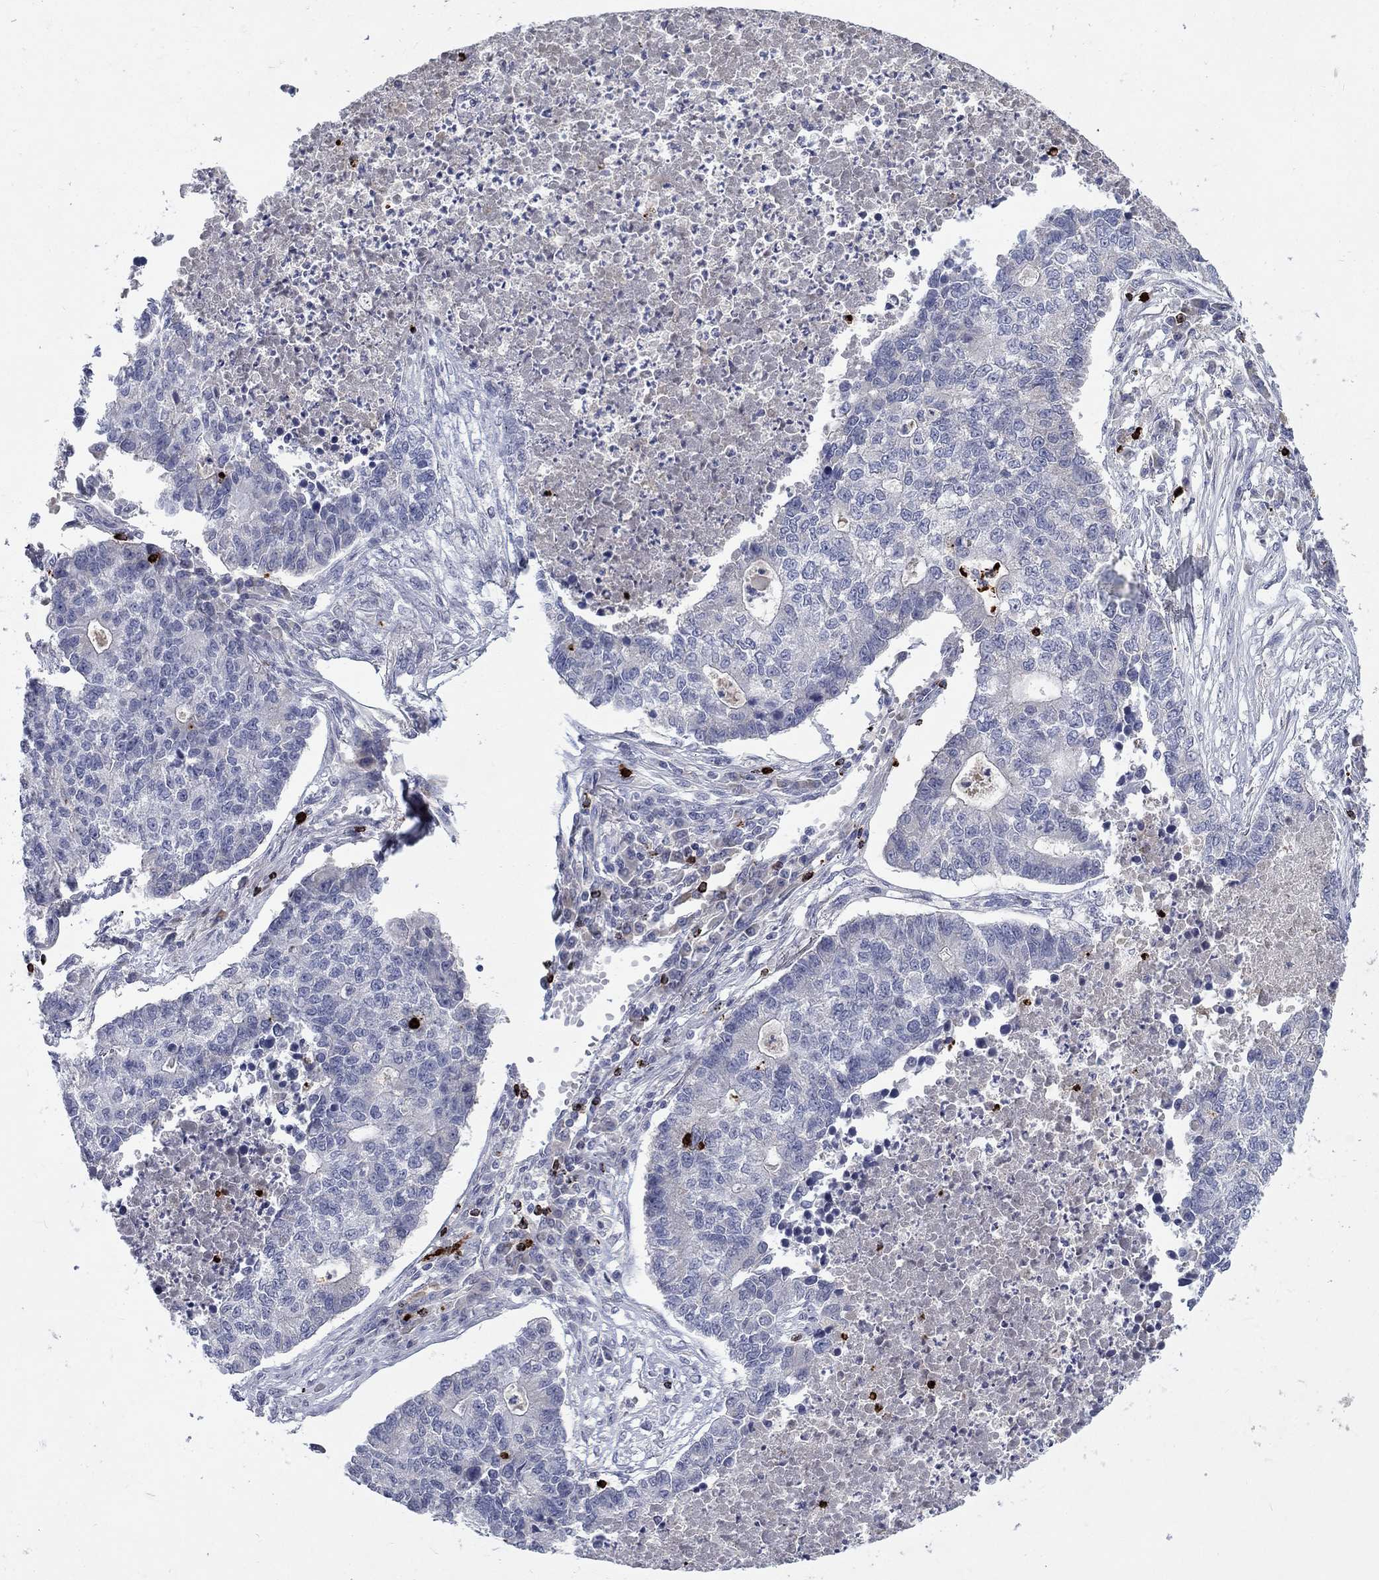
{"staining": {"intensity": "negative", "quantity": "none", "location": "none"}, "tissue": "lung cancer", "cell_type": "Tumor cells", "image_type": "cancer", "snomed": [{"axis": "morphology", "description": "Adenocarcinoma, NOS"}, {"axis": "topography", "description": "Lung"}], "caption": "Adenocarcinoma (lung) was stained to show a protein in brown. There is no significant expression in tumor cells.", "gene": "GZMA", "patient": {"sex": "male", "age": 57}}